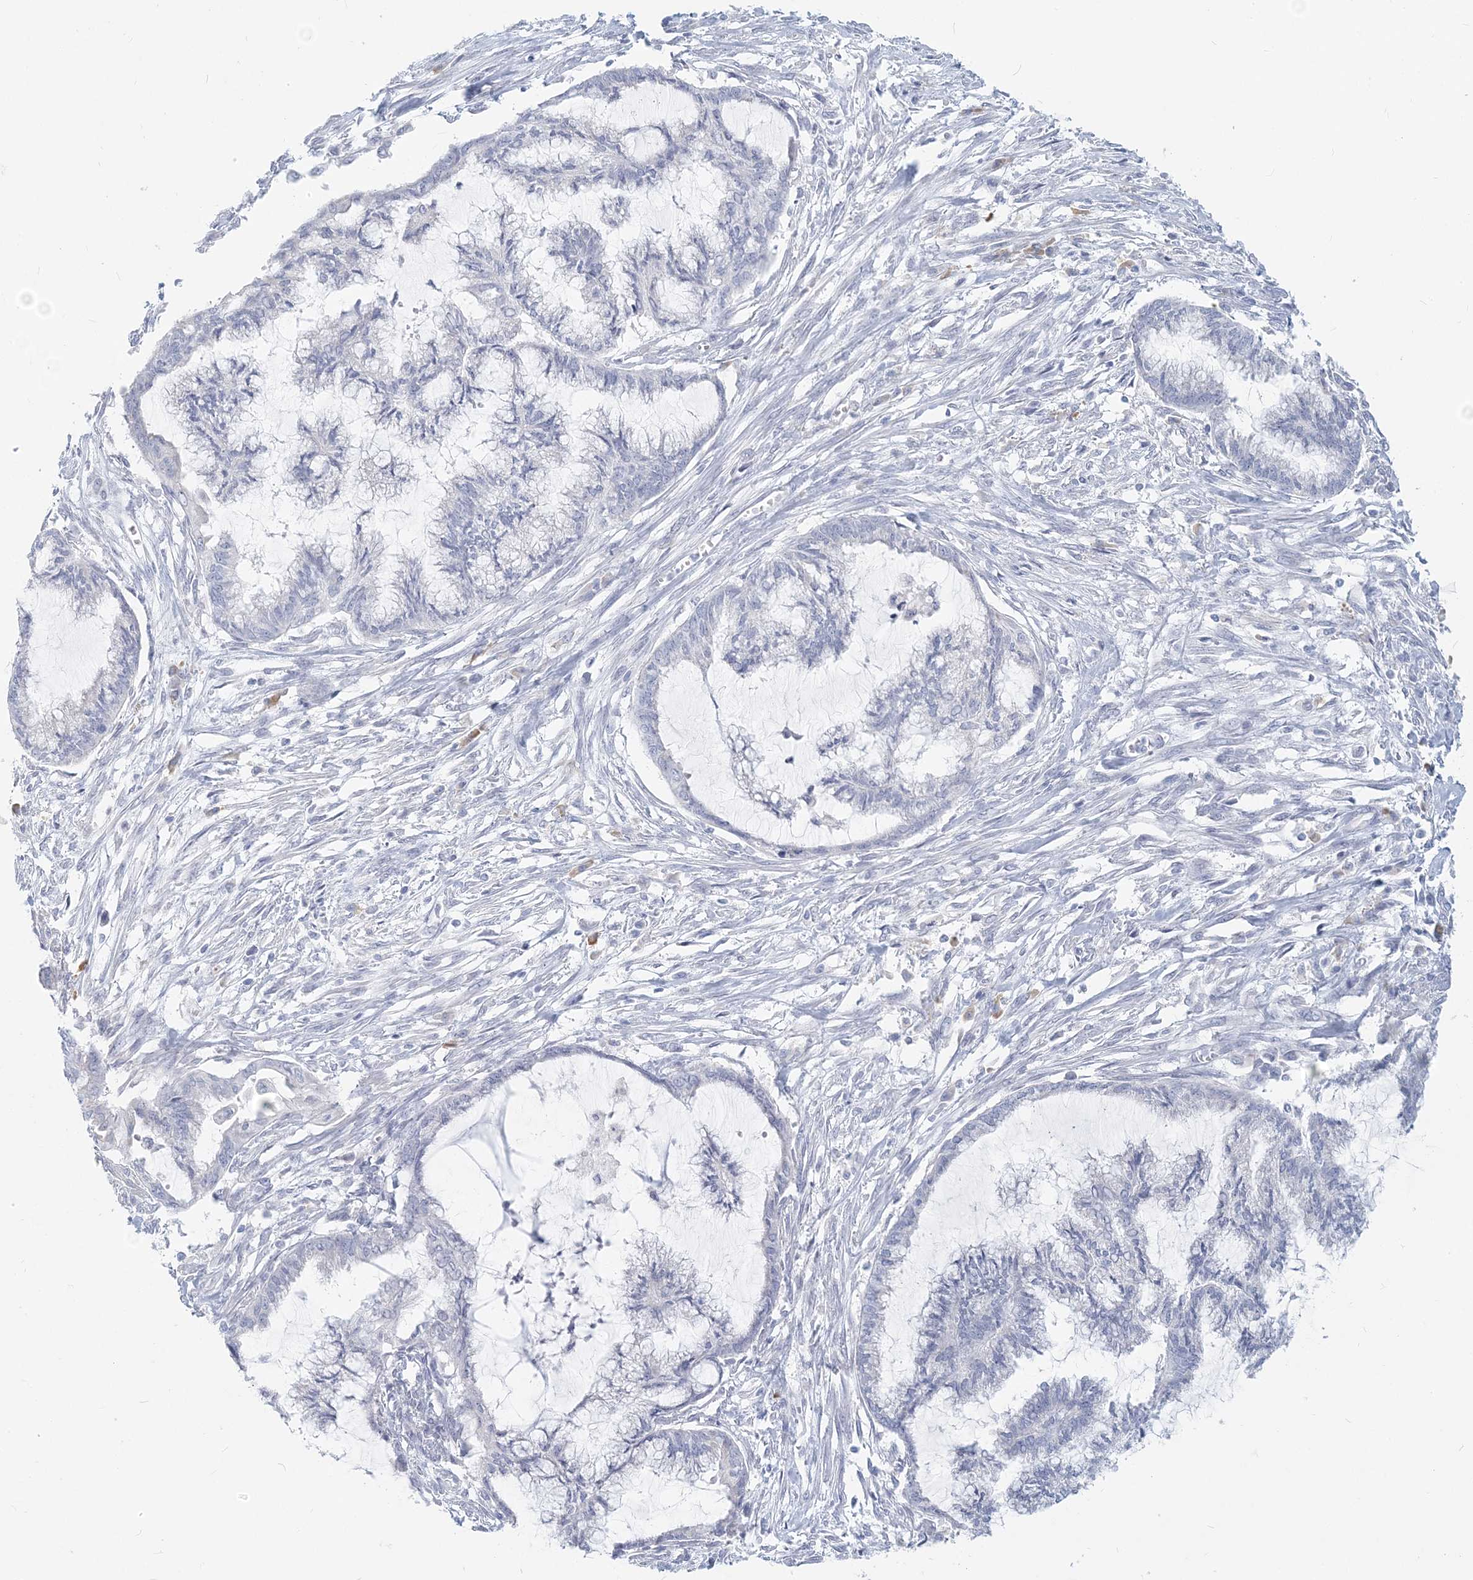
{"staining": {"intensity": "negative", "quantity": "none", "location": "none"}, "tissue": "endometrial cancer", "cell_type": "Tumor cells", "image_type": "cancer", "snomed": [{"axis": "morphology", "description": "Adenocarcinoma, NOS"}, {"axis": "topography", "description": "Endometrium"}], "caption": "Tumor cells are negative for protein expression in human endometrial cancer. Brightfield microscopy of immunohistochemistry stained with DAB (brown) and hematoxylin (blue), captured at high magnification.", "gene": "CSN1S1", "patient": {"sex": "female", "age": 86}}